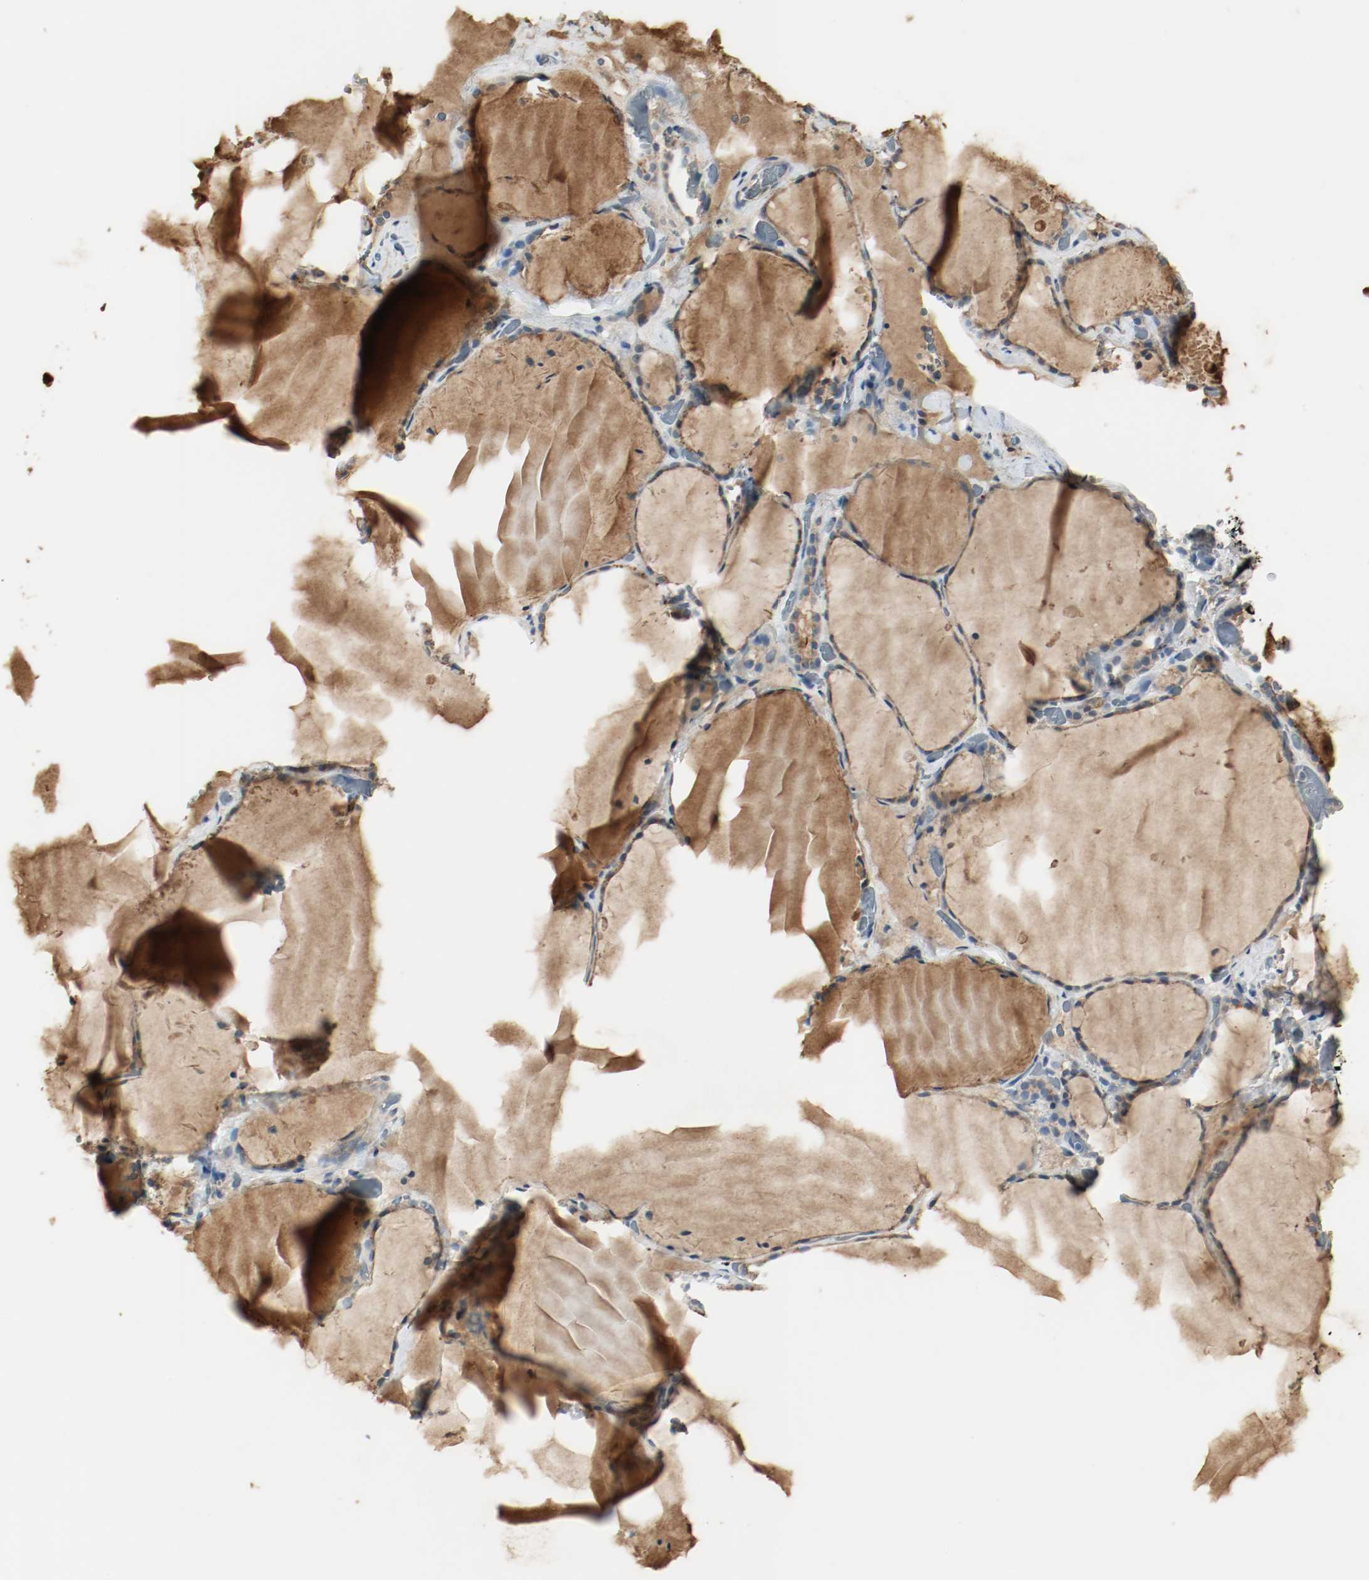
{"staining": {"intensity": "negative", "quantity": "none", "location": "none"}, "tissue": "thyroid gland", "cell_type": "Glandular cells", "image_type": "normal", "snomed": [{"axis": "morphology", "description": "Normal tissue, NOS"}, {"axis": "topography", "description": "Thyroid gland"}], "caption": "Immunohistochemical staining of normal thyroid gland displays no significant staining in glandular cells. The staining was performed using DAB to visualize the protein expression in brown, while the nuclei were stained in blue with hematoxylin (Magnification: 20x).", "gene": "MELTF", "patient": {"sex": "female", "age": 22}}